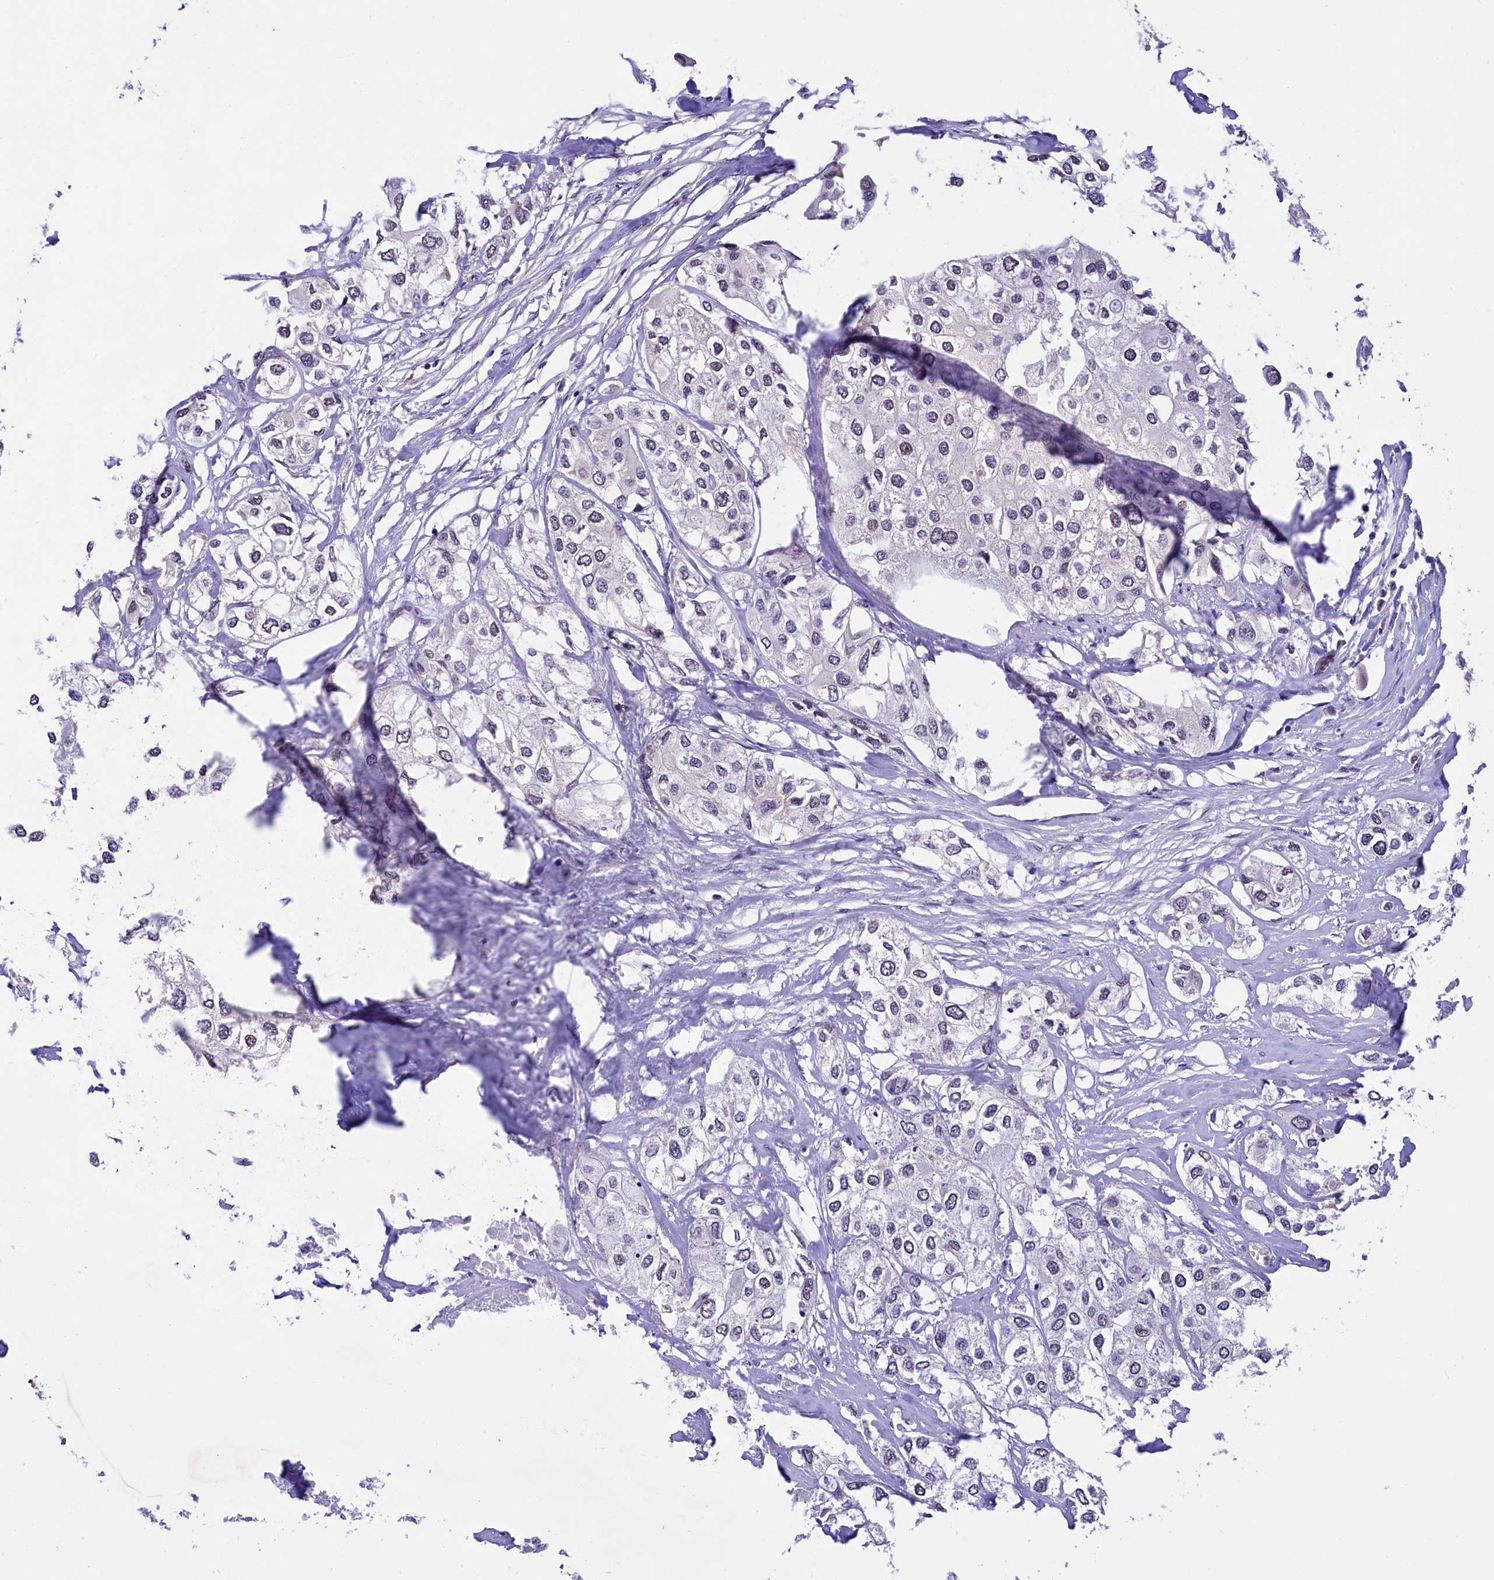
{"staining": {"intensity": "weak", "quantity": "<25%", "location": "nuclear"}, "tissue": "urothelial cancer", "cell_type": "Tumor cells", "image_type": "cancer", "snomed": [{"axis": "morphology", "description": "Urothelial carcinoma, High grade"}, {"axis": "topography", "description": "Urinary bladder"}], "caption": "DAB (3,3'-diaminobenzidine) immunohistochemical staining of urothelial cancer displays no significant positivity in tumor cells.", "gene": "HECTD4", "patient": {"sex": "male", "age": 64}}